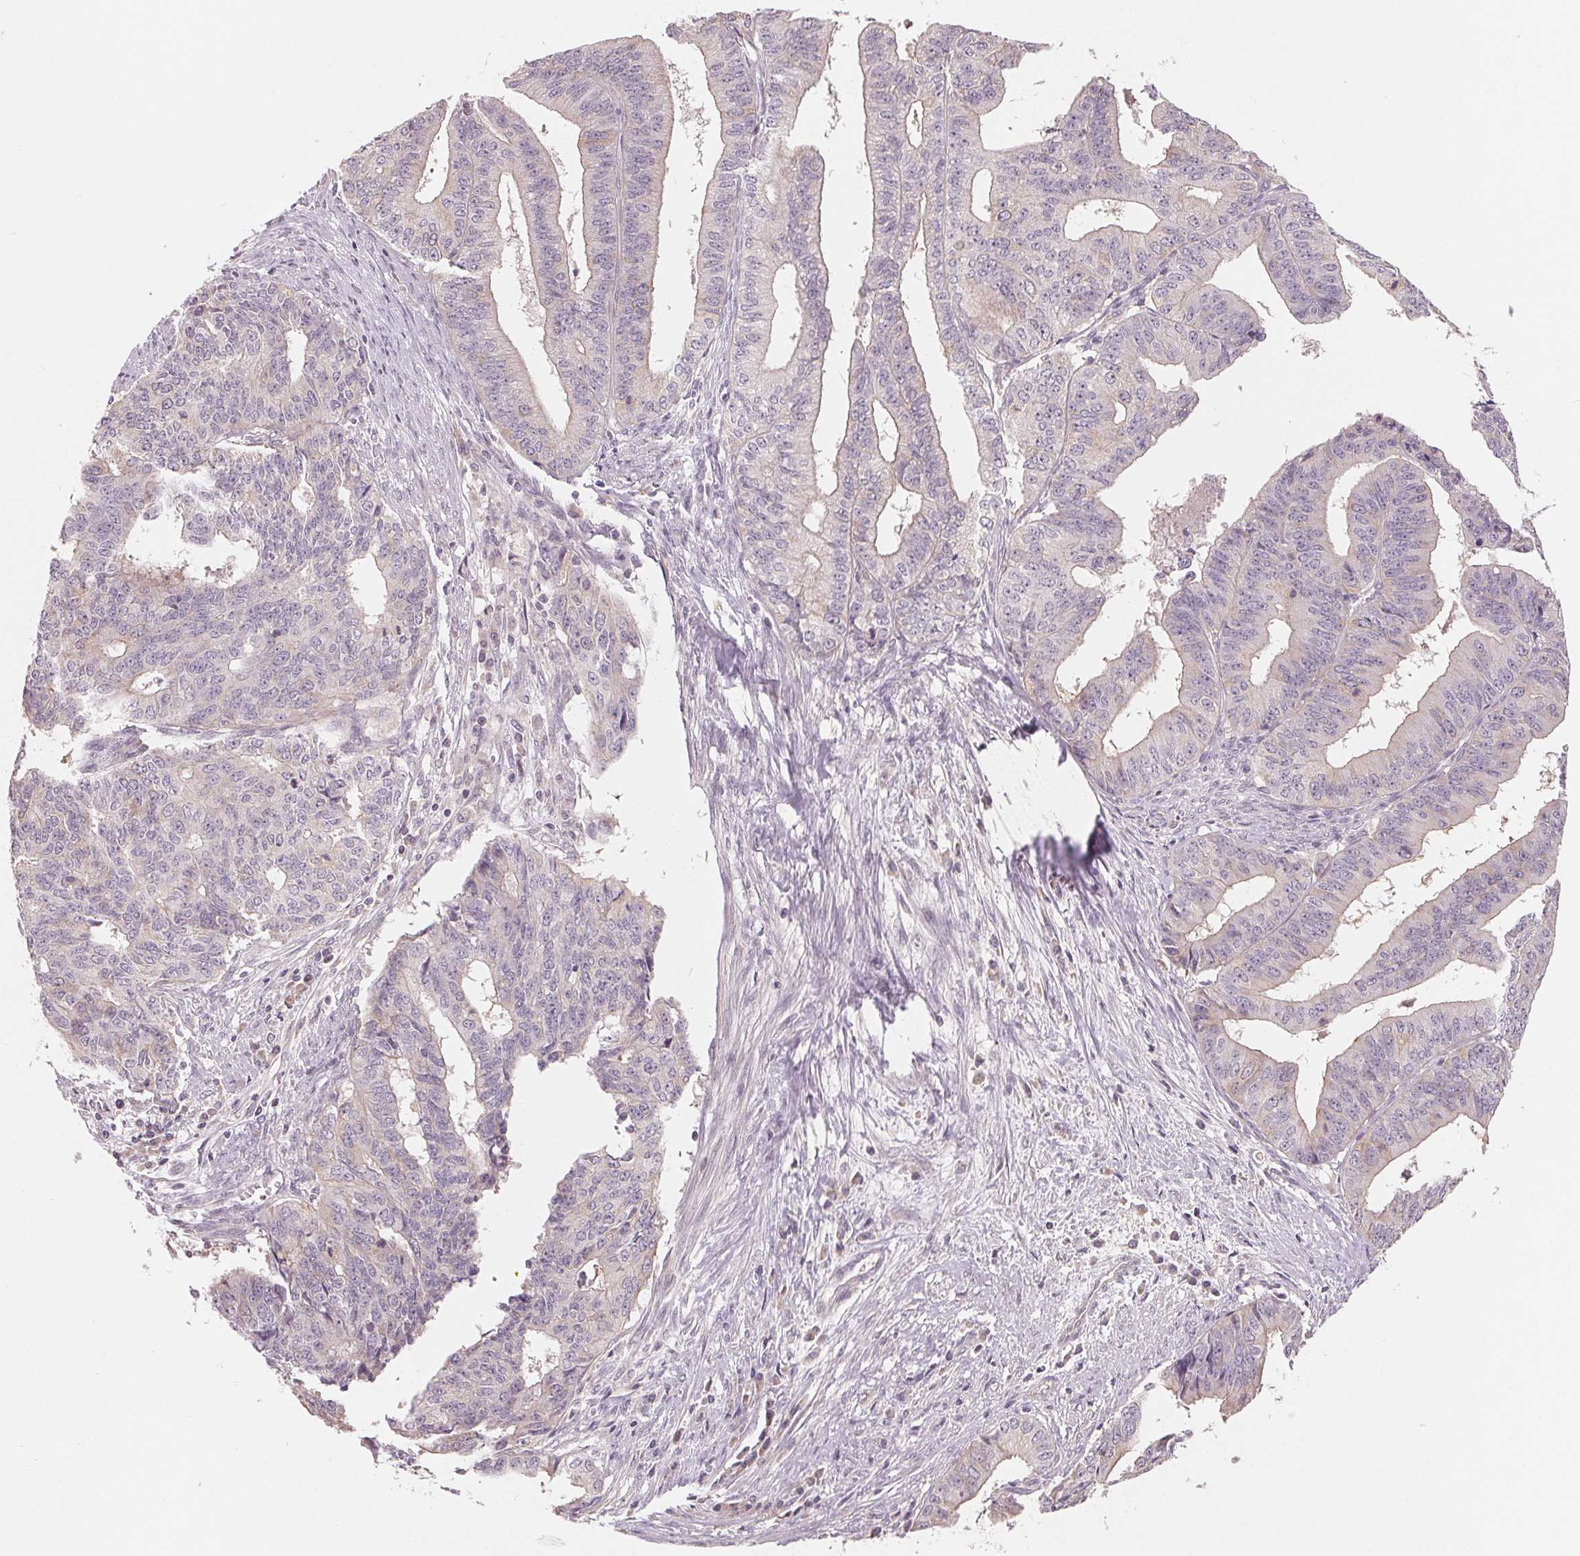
{"staining": {"intensity": "negative", "quantity": "none", "location": "none"}, "tissue": "endometrial cancer", "cell_type": "Tumor cells", "image_type": "cancer", "snomed": [{"axis": "morphology", "description": "Adenocarcinoma, NOS"}, {"axis": "topography", "description": "Endometrium"}], "caption": "Immunohistochemistry of human adenocarcinoma (endometrial) demonstrates no staining in tumor cells. (Immunohistochemistry, brightfield microscopy, high magnification).", "gene": "AQP8", "patient": {"sex": "female", "age": 65}}